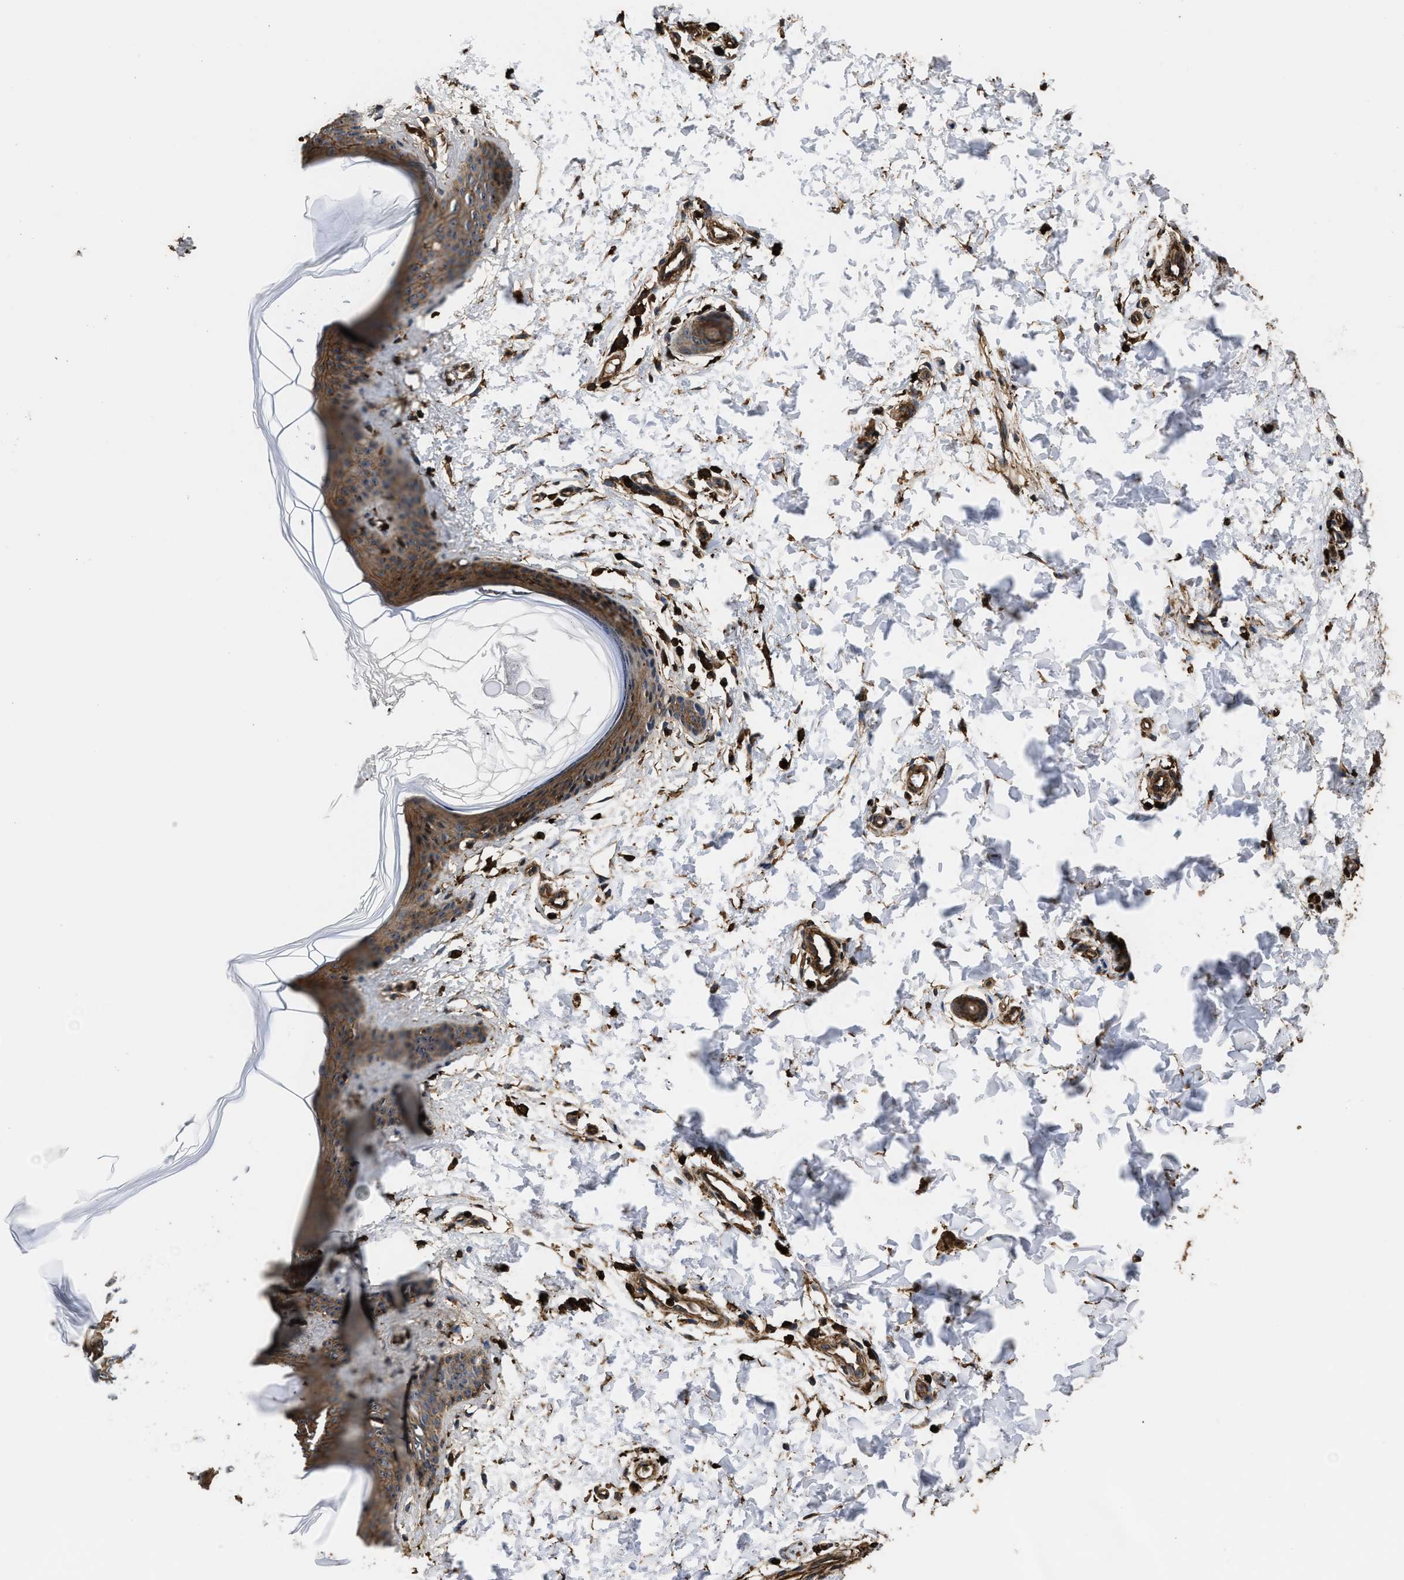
{"staining": {"intensity": "strong", "quantity": ">75%", "location": "cytoplasmic/membranous"}, "tissue": "skin", "cell_type": "Fibroblasts", "image_type": "normal", "snomed": [{"axis": "morphology", "description": "Normal tissue, NOS"}, {"axis": "topography", "description": "Skin"}], "caption": "Immunohistochemical staining of unremarkable skin demonstrates strong cytoplasmic/membranous protein expression in approximately >75% of fibroblasts.", "gene": "KBTBD2", "patient": {"sex": "female", "age": 17}}